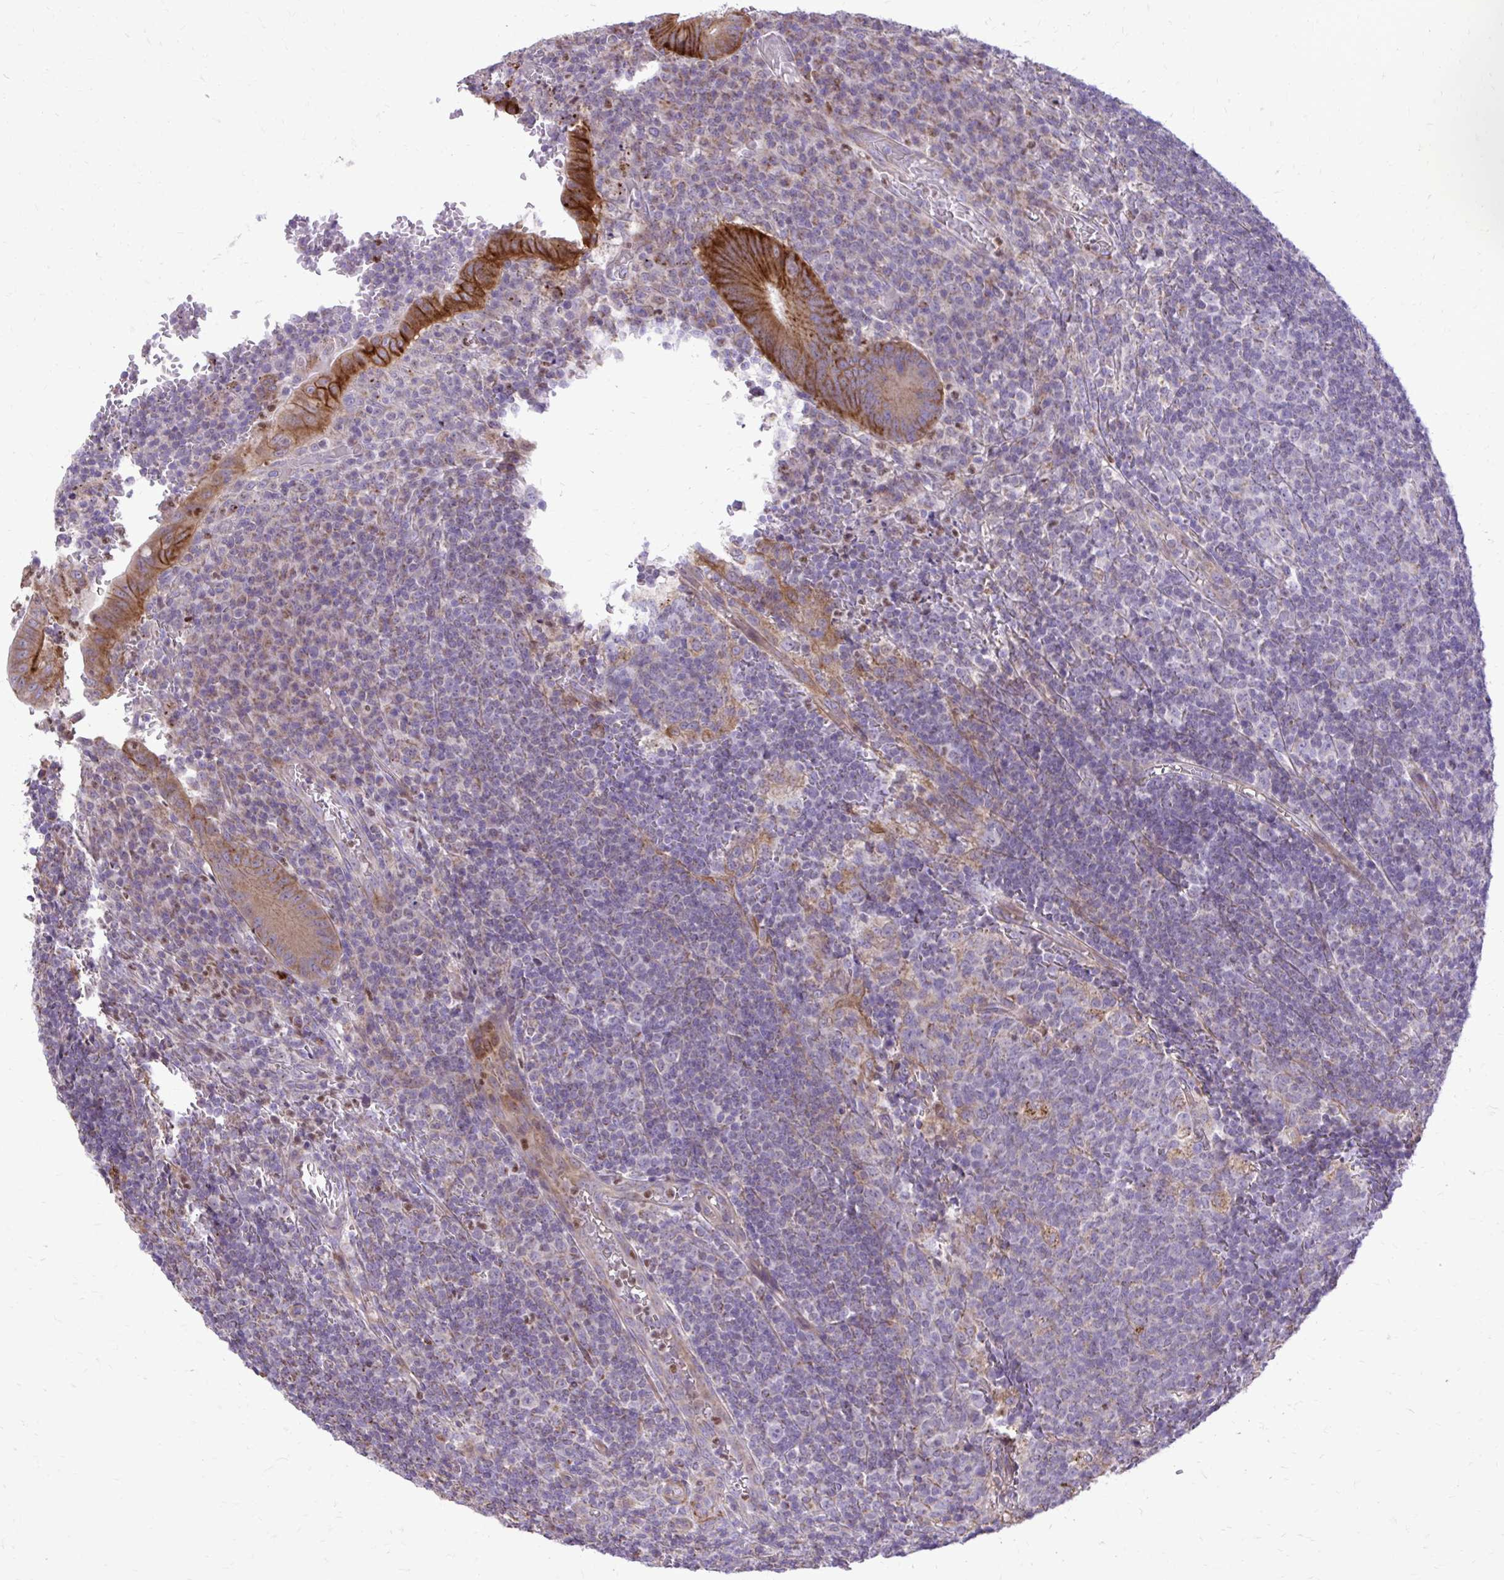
{"staining": {"intensity": "strong", "quantity": ">75%", "location": "cytoplasmic/membranous"}, "tissue": "appendix", "cell_type": "Glandular cells", "image_type": "normal", "snomed": [{"axis": "morphology", "description": "Normal tissue, NOS"}, {"axis": "topography", "description": "Appendix"}], "caption": "Glandular cells reveal high levels of strong cytoplasmic/membranous staining in approximately >75% of cells in benign human appendix.", "gene": "ABCC3", "patient": {"sex": "male", "age": 18}}